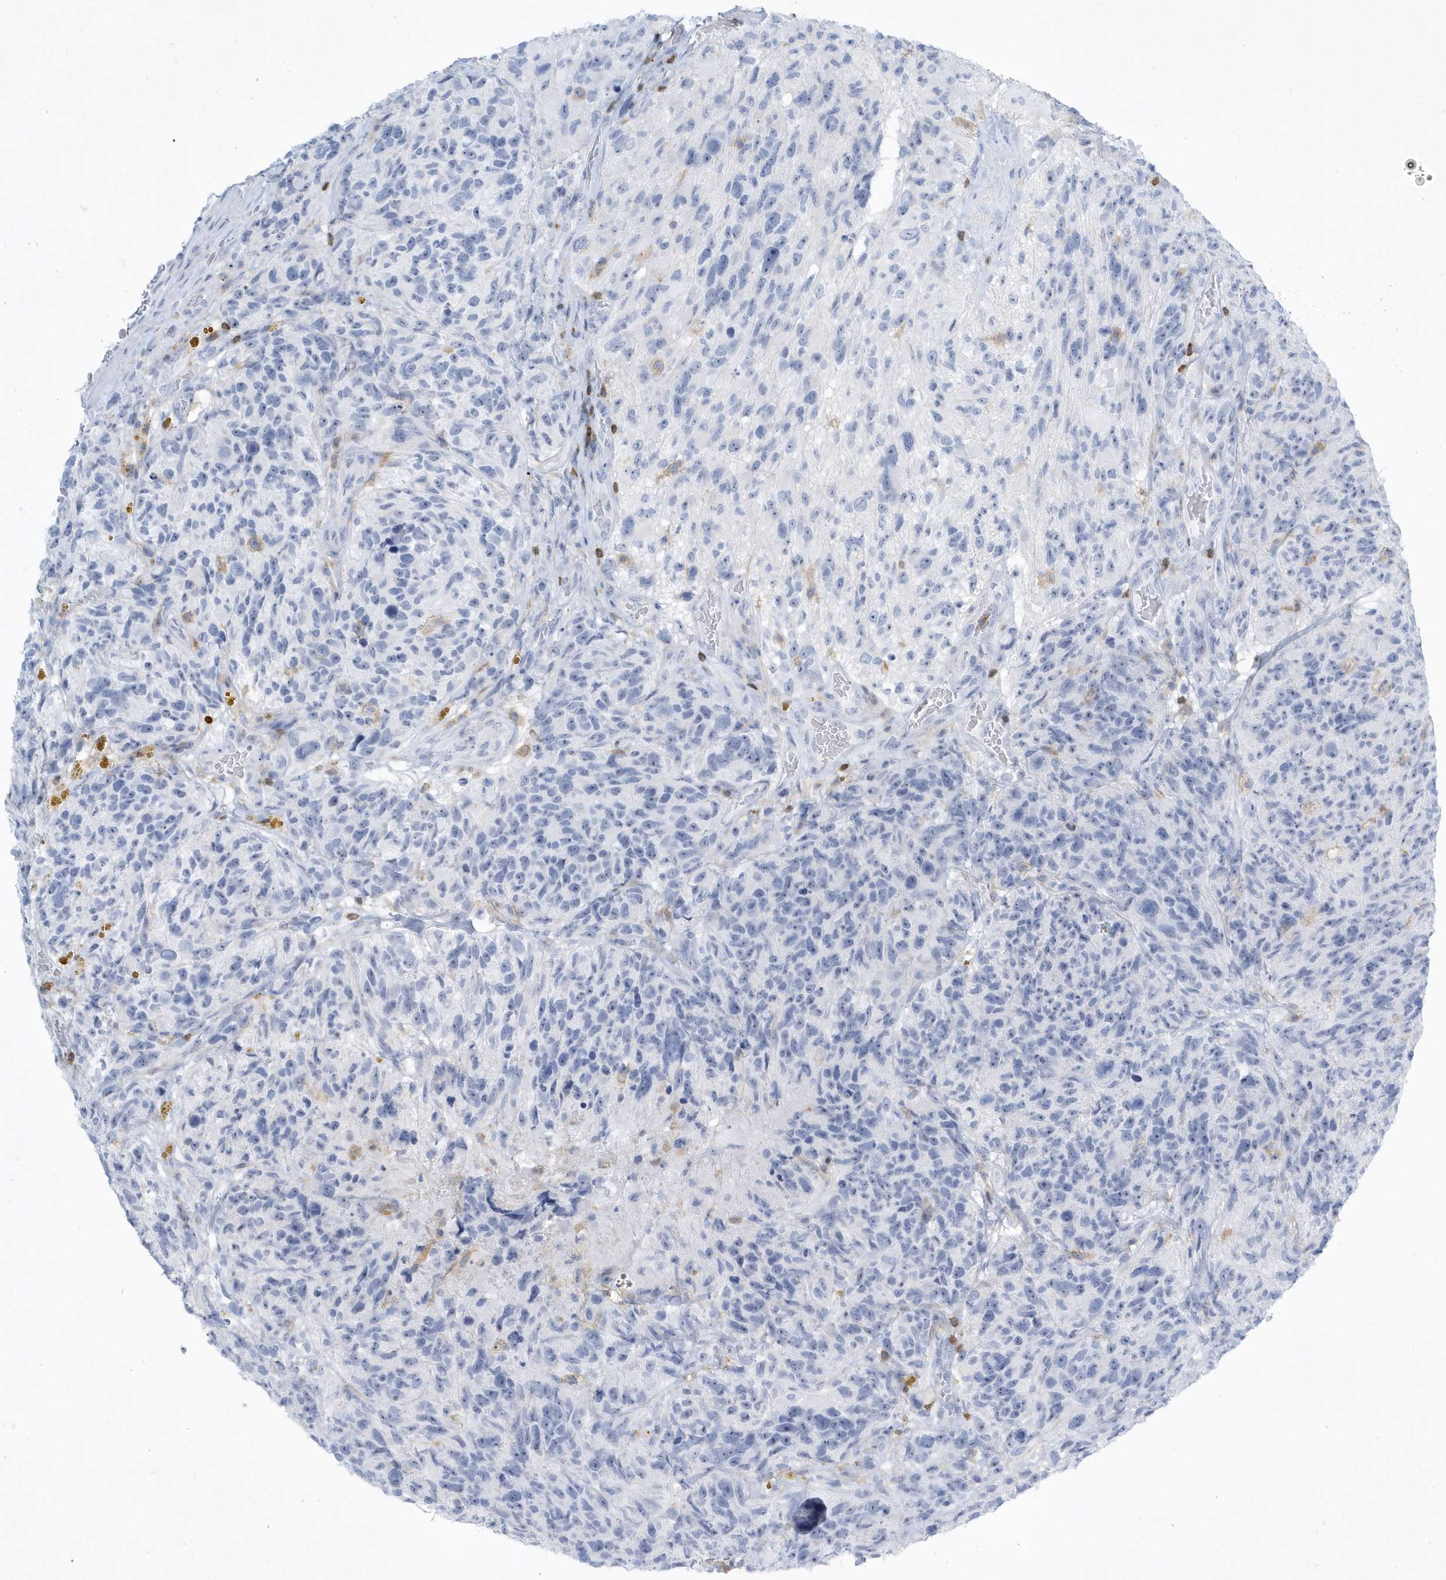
{"staining": {"intensity": "negative", "quantity": "none", "location": "none"}, "tissue": "glioma", "cell_type": "Tumor cells", "image_type": "cancer", "snomed": [{"axis": "morphology", "description": "Glioma, malignant, High grade"}, {"axis": "topography", "description": "Brain"}], "caption": "A micrograph of glioma stained for a protein demonstrates no brown staining in tumor cells. Brightfield microscopy of immunohistochemistry stained with DAB (brown) and hematoxylin (blue), captured at high magnification.", "gene": "PSD4", "patient": {"sex": "male", "age": 69}}